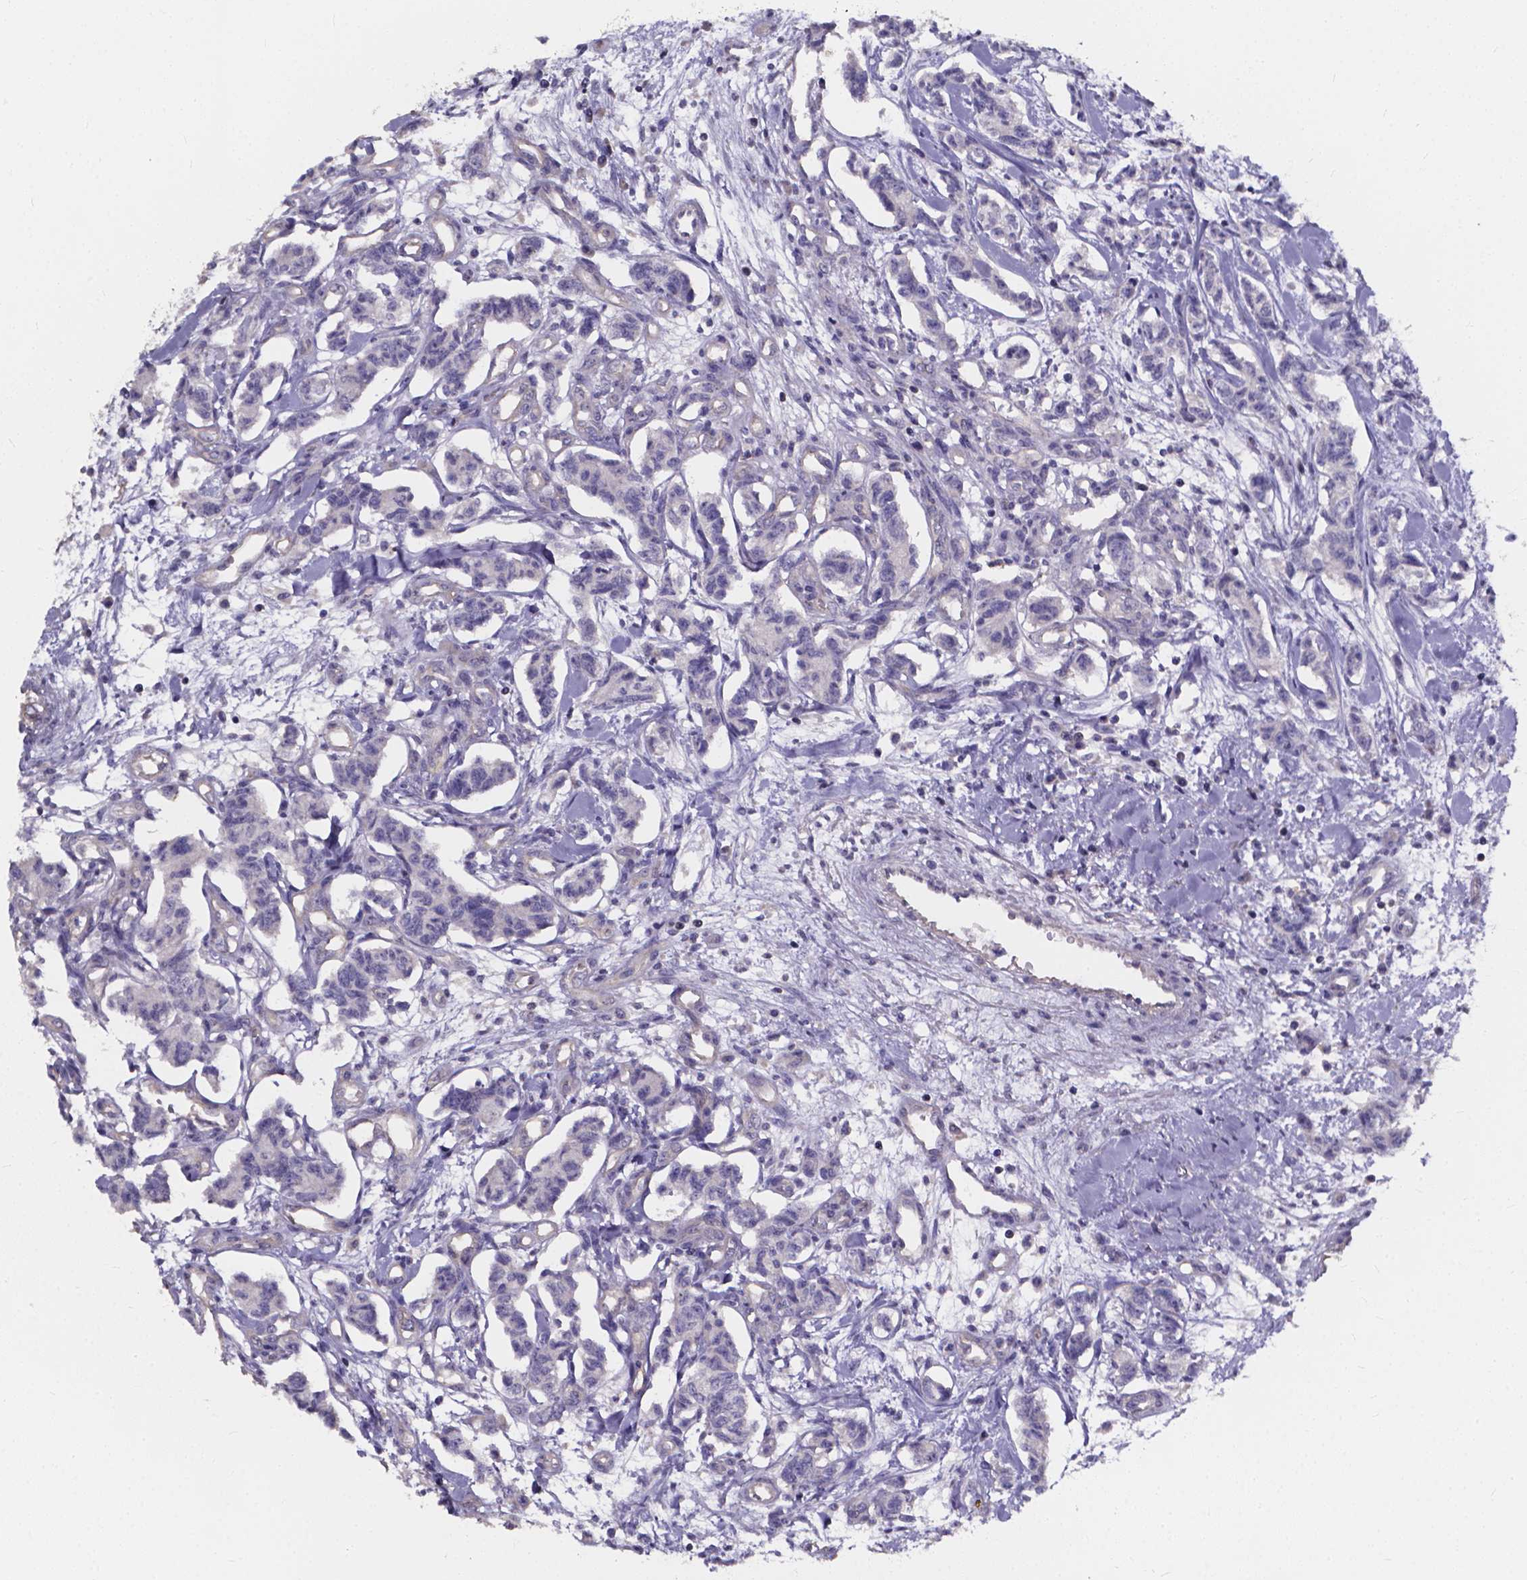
{"staining": {"intensity": "negative", "quantity": "none", "location": "none"}, "tissue": "carcinoid", "cell_type": "Tumor cells", "image_type": "cancer", "snomed": [{"axis": "morphology", "description": "Carcinoid, malignant, NOS"}, {"axis": "topography", "description": "Kidney"}], "caption": "A micrograph of human carcinoid (malignant) is negative for staining in tumor cells.", "gene": "THEMIS", "patient": {"sex": "female", "age": 41}}